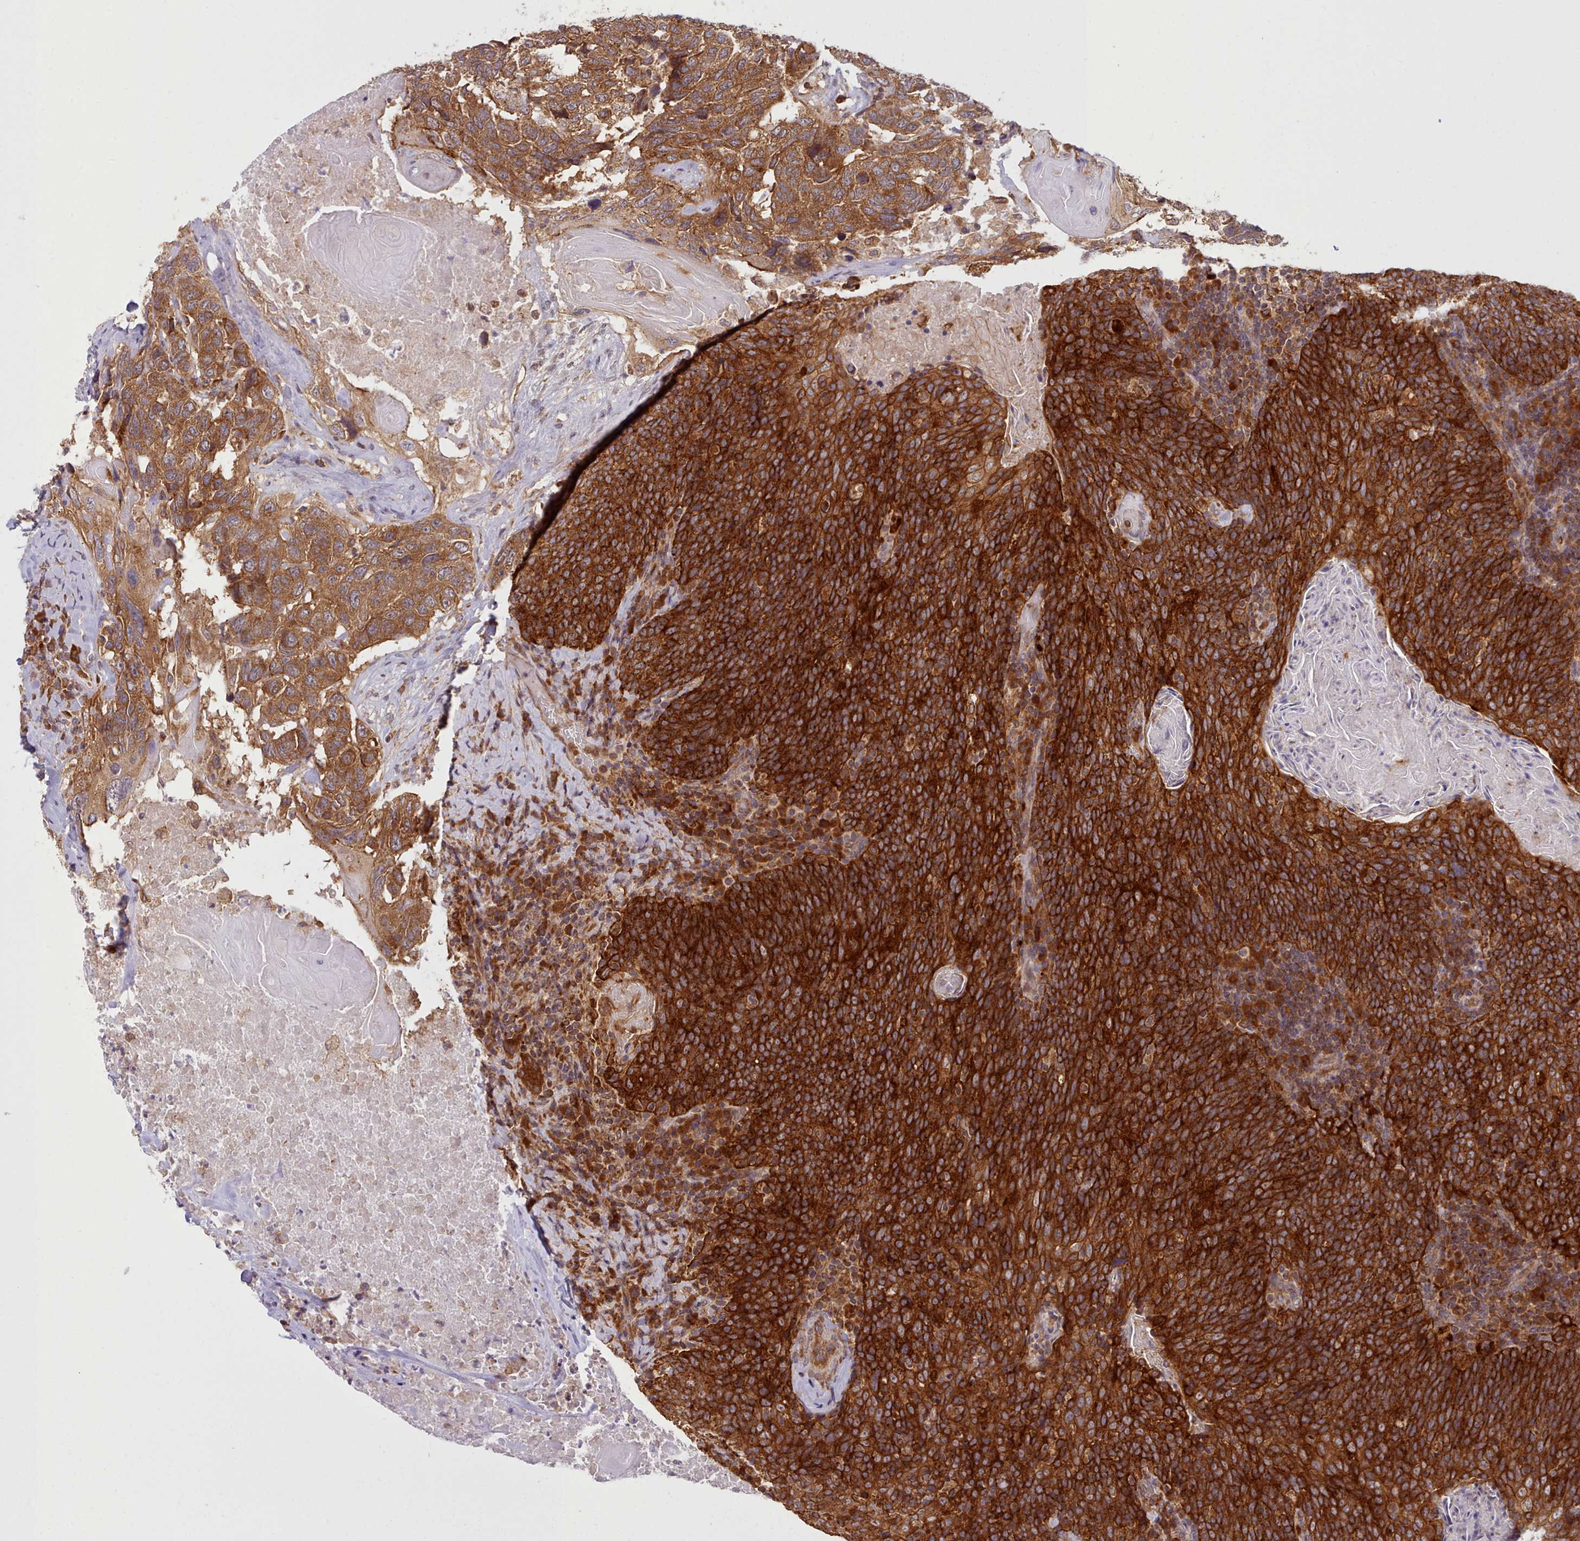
{"staining": {"intensity": "strong", "quantity": ">75%", "location": "cytoplasmic/membranous"}, "tissue": "head and neck cancer", "cell_type": "Tumor cells", "image_type": "cancer", "snomed": [{"axis": "morphology", "description": "Squamous cell carcinoma, NOS"}, {"axis": "morphology", "description": "Squamous cell carcinoma, metastatic, NOS"}, {"axis": "topography", "description": "Lymph node"}, {"axis": "topography", "description": "Head-Neck"}], "caption": "Immunohistochemical staining of human head and neck cancer (metastatic squamous cell carcinoma) reveals high levels of strong cytoplasmic/membranous expression in about >75% of tumor cells.", "gene": "CRYBG1", "patient": {"sex": "male", "age": 62}}